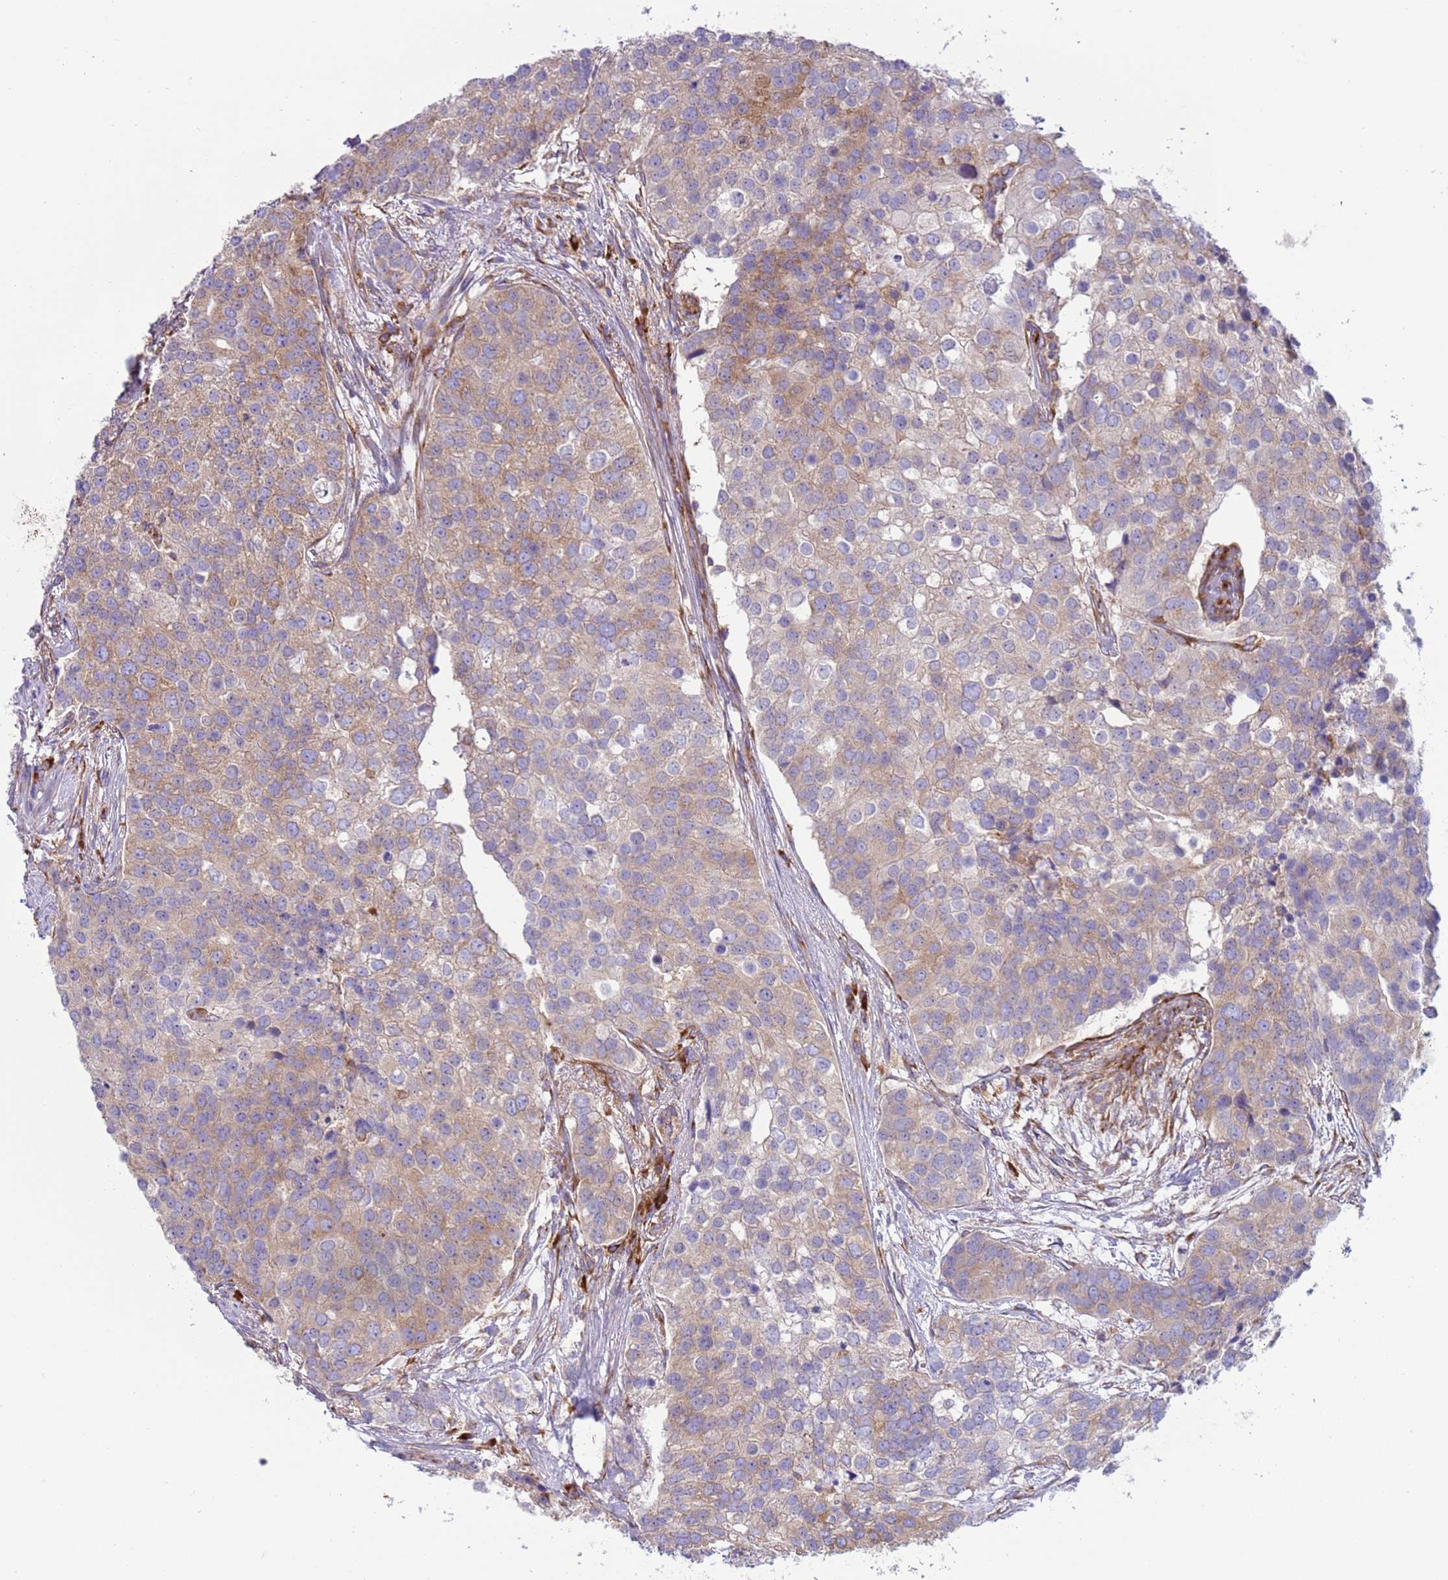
{"staining": {"intensity": "moderate", "quantity": "25%-75%", "location": "cytoplasmic/membranous"}, "tissue": "prostate cancer", "cell_type": "Tumor cells", "image_type": "cancer", "snomed": [{"axis": "morphology", "description": "Adenocarcinoma, High grade"}, {"axis": "topography", "description": "Prostate"}], "caption": "IHC image of human prostate cancer stained for a protein (brown), which shows medium levels of moderate cytoplasmic/membranous expression in approximately 25%-75% of tumor cells.", "gene": "VARS1", "patient": {"sex": "male", "age": 62}}